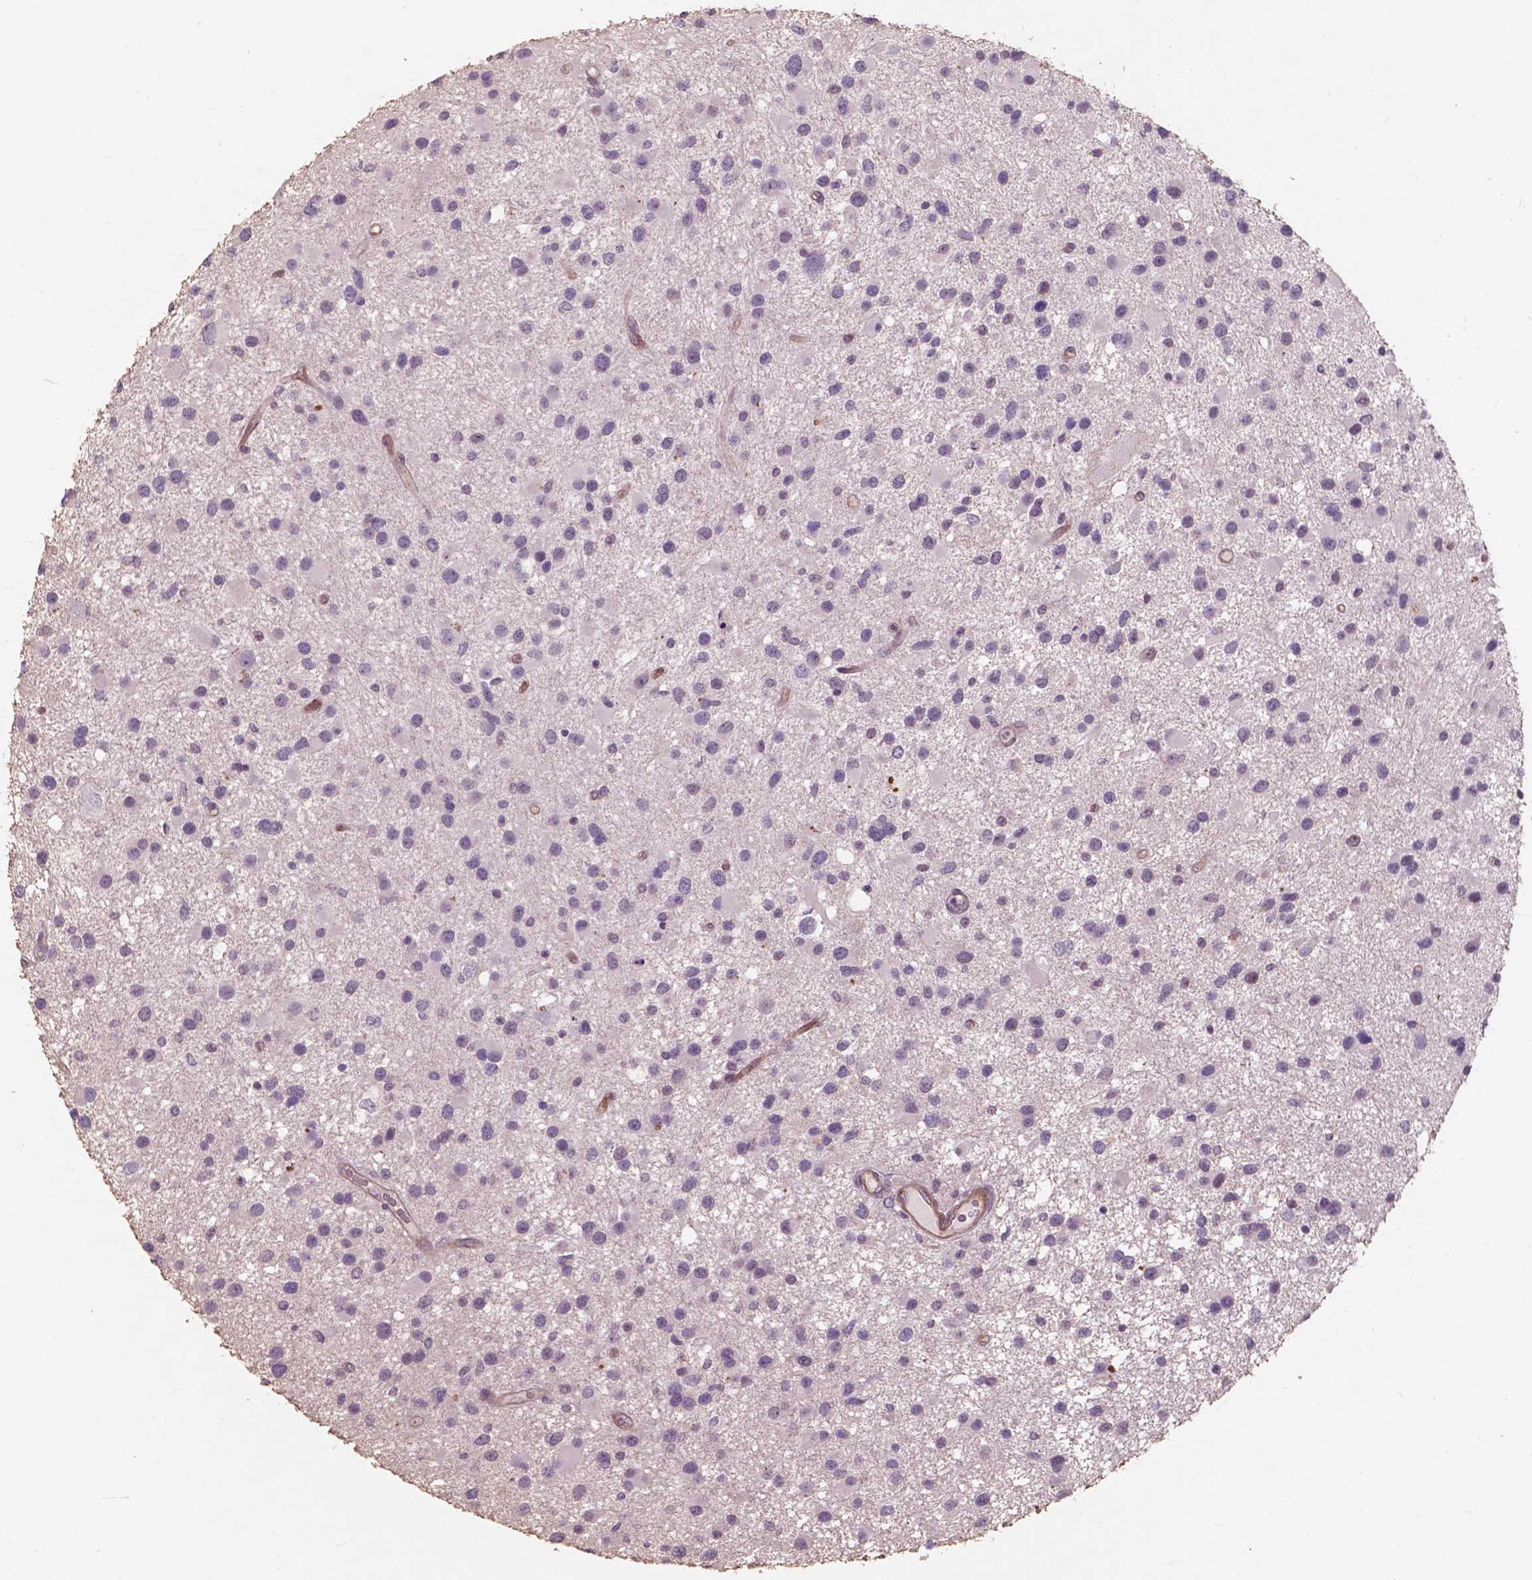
{"staining": {"intensity": "negative", "quantity": "none", "location": "none"}, "tissue": "glioma", "cell_type": "Tumor cells", "image_type": "cancer", "snomed": [{"axis": "morphology", "description": "Glioma, malignant, Low grade"}, {"axis": "topography", "description": "Brain"}], "caption": "The immunohistochemistry (IHC) photomicrograph has no significant positivity in tumor cells of glioma tissue.", "gene": "RFPL4B", "patient": {"sex": "female", "age": 32}}